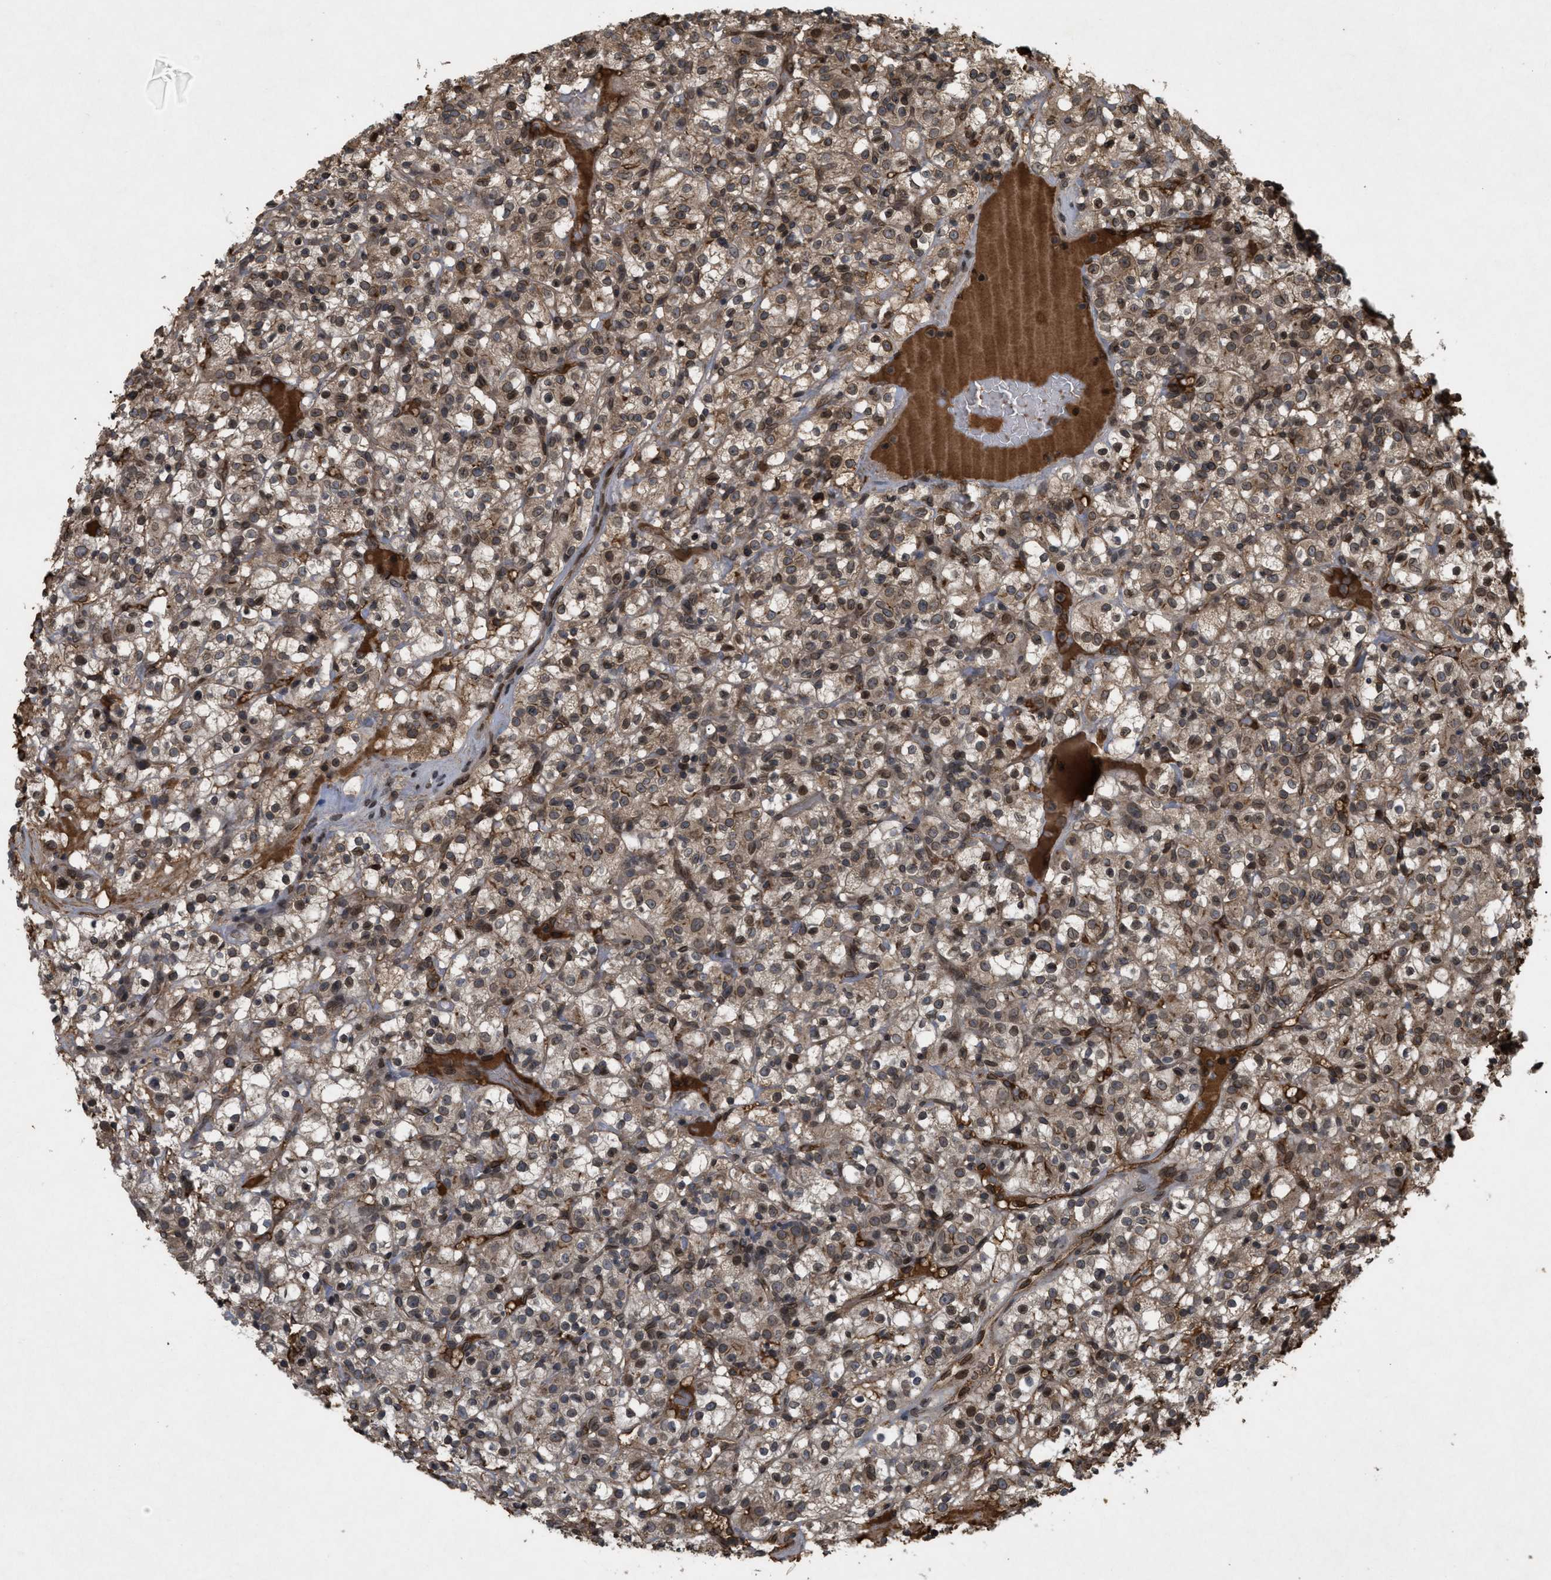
{"staining": {"intensity": "moderate", "quantity": ">75%", "location": "cytoplasmic/membranous,nuclear"}, "tissue": "renal cancer", "cell_type": "Tumor cells", "image_type": "cancer", "snomed": [{"axis": "morphology", "description": "Normal tissue, NOS"}, {"axis": "morphology", "description": "Adenocarcinoma, NOS"}, {"axis": "topography", "description": "Kidney"}], "caption": "Renal cancer (adenocarcinoma) stained with DAB (3,3'-diaminobenzidine) immunohistochemistry exhibits medium levels of moderate cytoplasmic/membranous and nuclear positivity in about >75% of tumor cells.", "gene": "CRY1", "patient": {"sex": "female", "age": 72}}